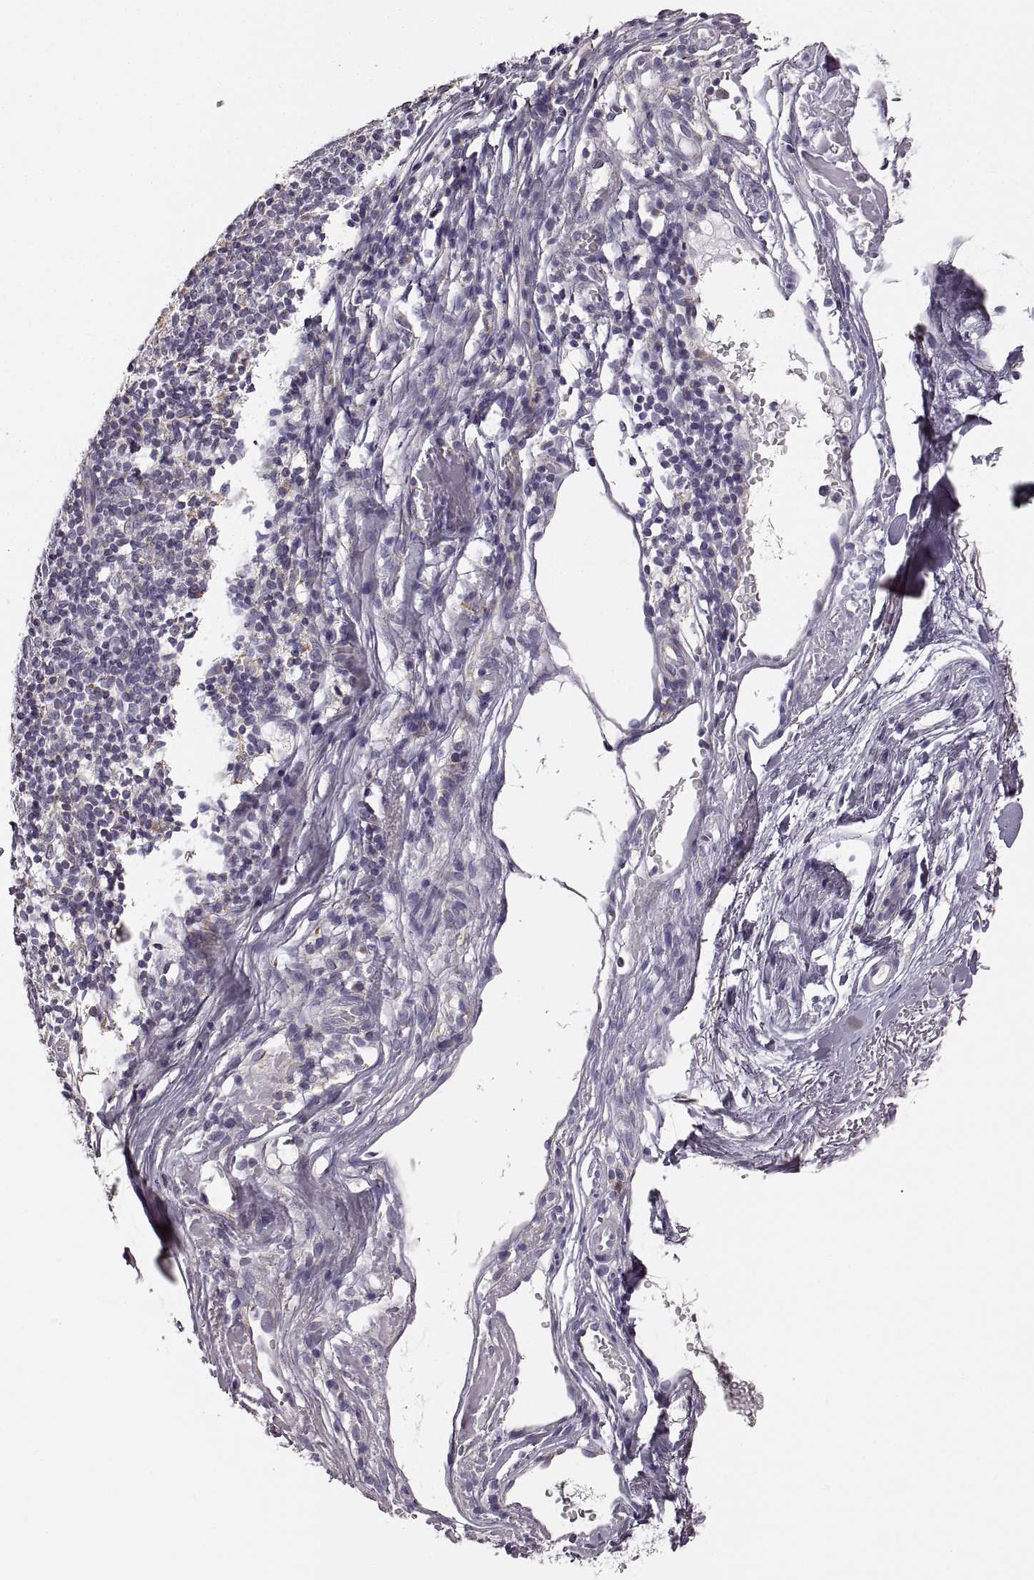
{"staining": {"intensity": "negative", "quantity": "none", "location": "none"}, "tissue": "skin cancer", "cell_type": "Tumor cells", "image_type": "cancer", "snomed": [{"axis": "morphology", "description": "Normal tissue, NOS"}, {"axis": "morphology", "description": "Basal cell carcinoma"}, {"axis": "topography", "description": "Skin"}], "caption": "The photomicrograph displays no significant expression in tumor cells of skin cancer (basal cell carcinoma). (Stains: DAB immunohistochemistry (IHC) with hematoxylin counter stain, Microscopy: brightfield microscopy at high magnification).", "gene": "RDH13", "patient": {"sex": "male", "age": 68}}